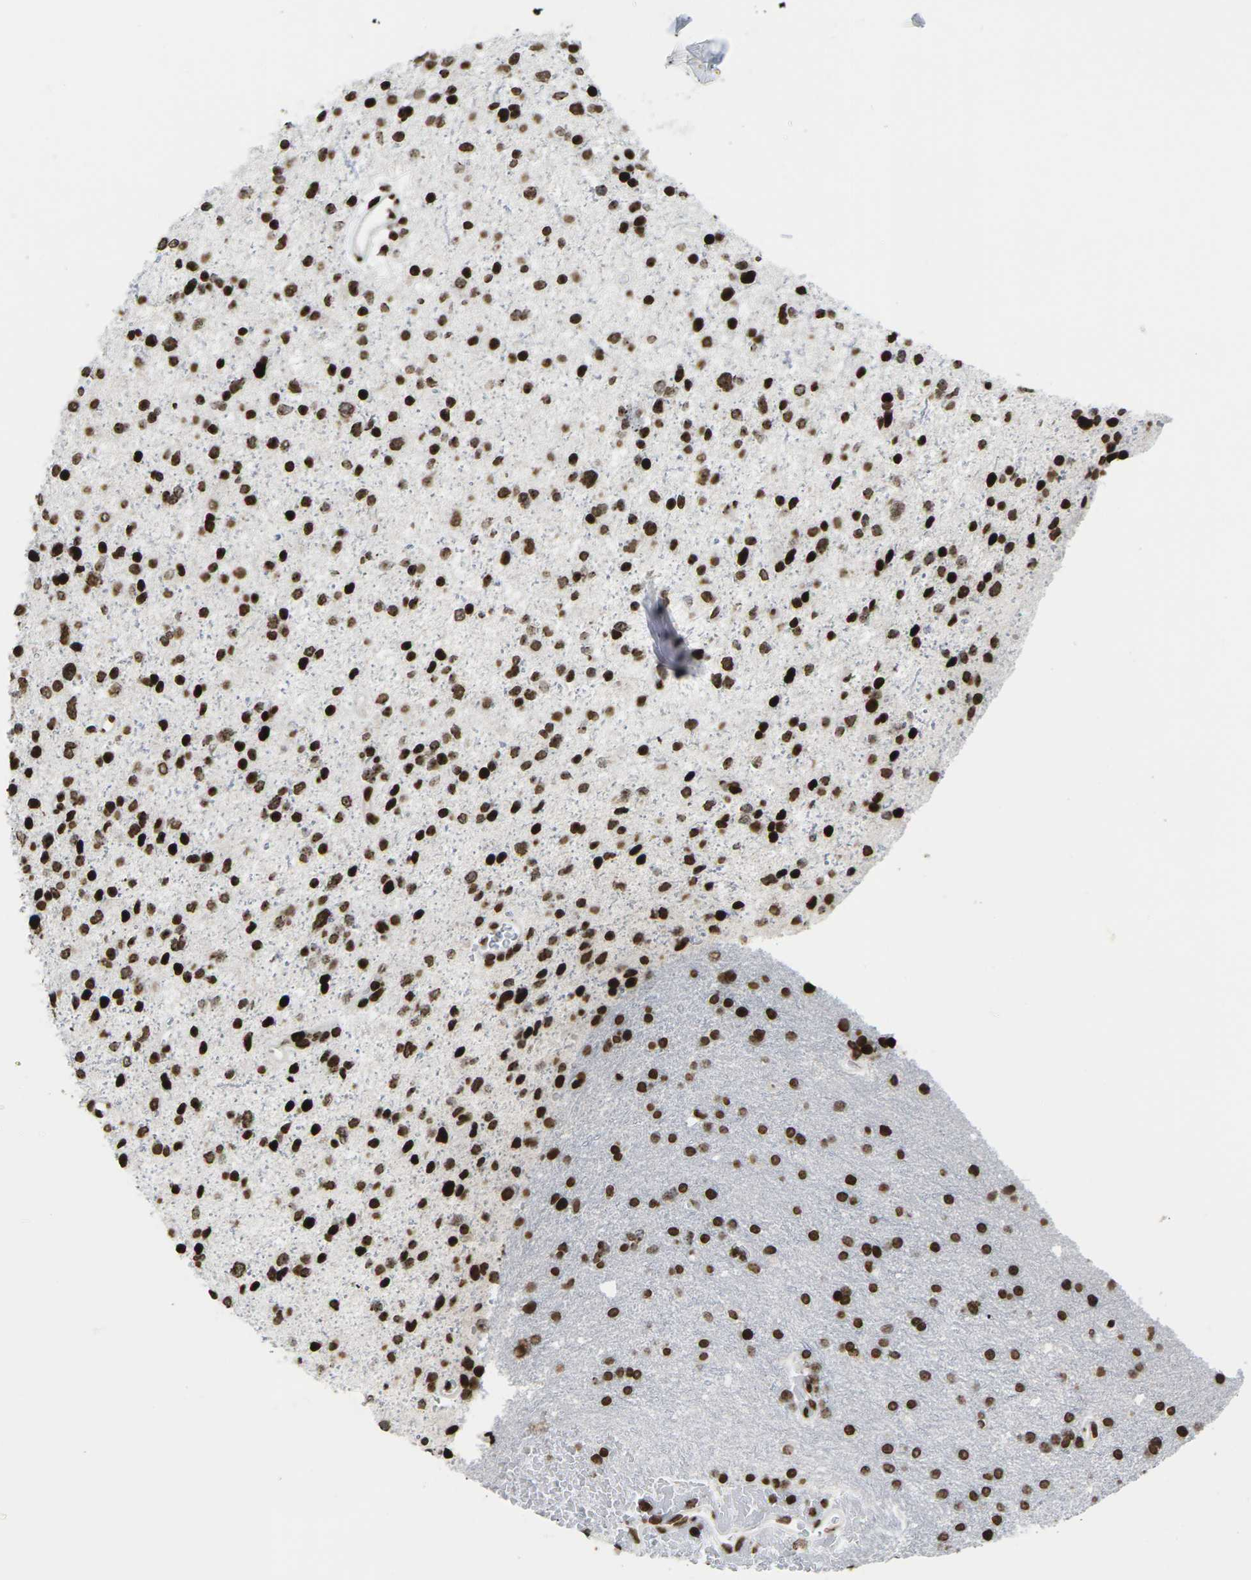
{"staining": {"intensity": "strong", "quantity": ">75%", "location": "nuclear"}, "tissue": "glioma", "cell_type": "Tumor cells", "image_type": "cancer", "snomed": [{"axis": "morphology", "description": "Glioma, malignant, Low grade"}, {"axis": "topography", "description": "Brain"}], "caption": "Glioma stained for a protein demonstrates strong nuclear positivity in tumor cells.", "gene": "H1-4", "patient": {"sex": "female", "age": 37}}